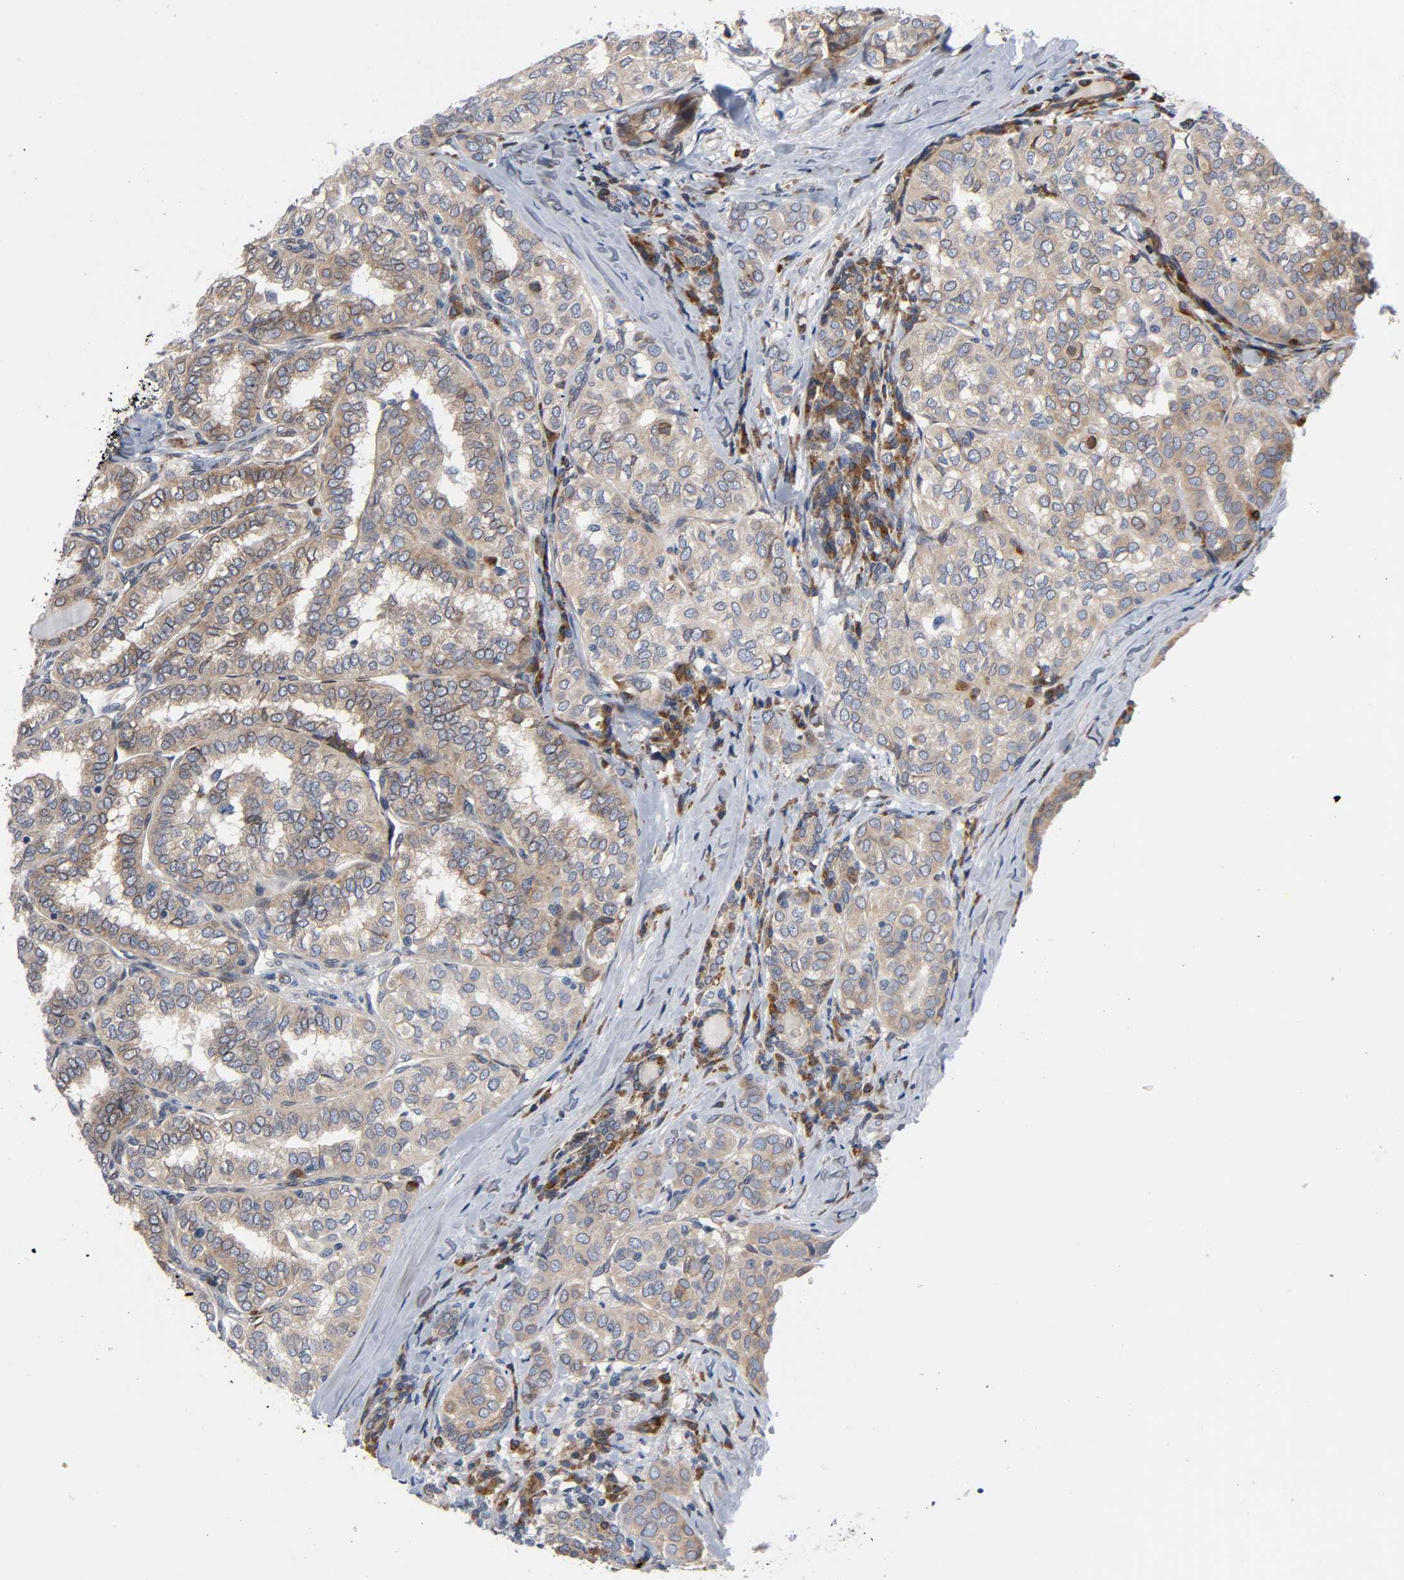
{"staining": {"intensity": "weak", "quantity": "25%-75%", "location": "cytoplasmic/membranous"}, "tissue": "thyroid cancer", "cell_type": "Tumor cells", "image_type": "cancer", "snomed": [{"axis": "morphology", "description": "Papillary adenocarcinoma, NOS"}, {"axis": "topography", "description": "Thyroid gland"}], "caption": "Thyroid cancer (papillary adenocarcinoma) stained with immunohistochemistry (IHC) exhibits weak cytoplasmic/membranous staining in about 25%-75% of tumor cells. (IHC, brightfield microscopy, high magnification).", "gene": "ASB6", "patient": {"sex": "female", "age": 30}}